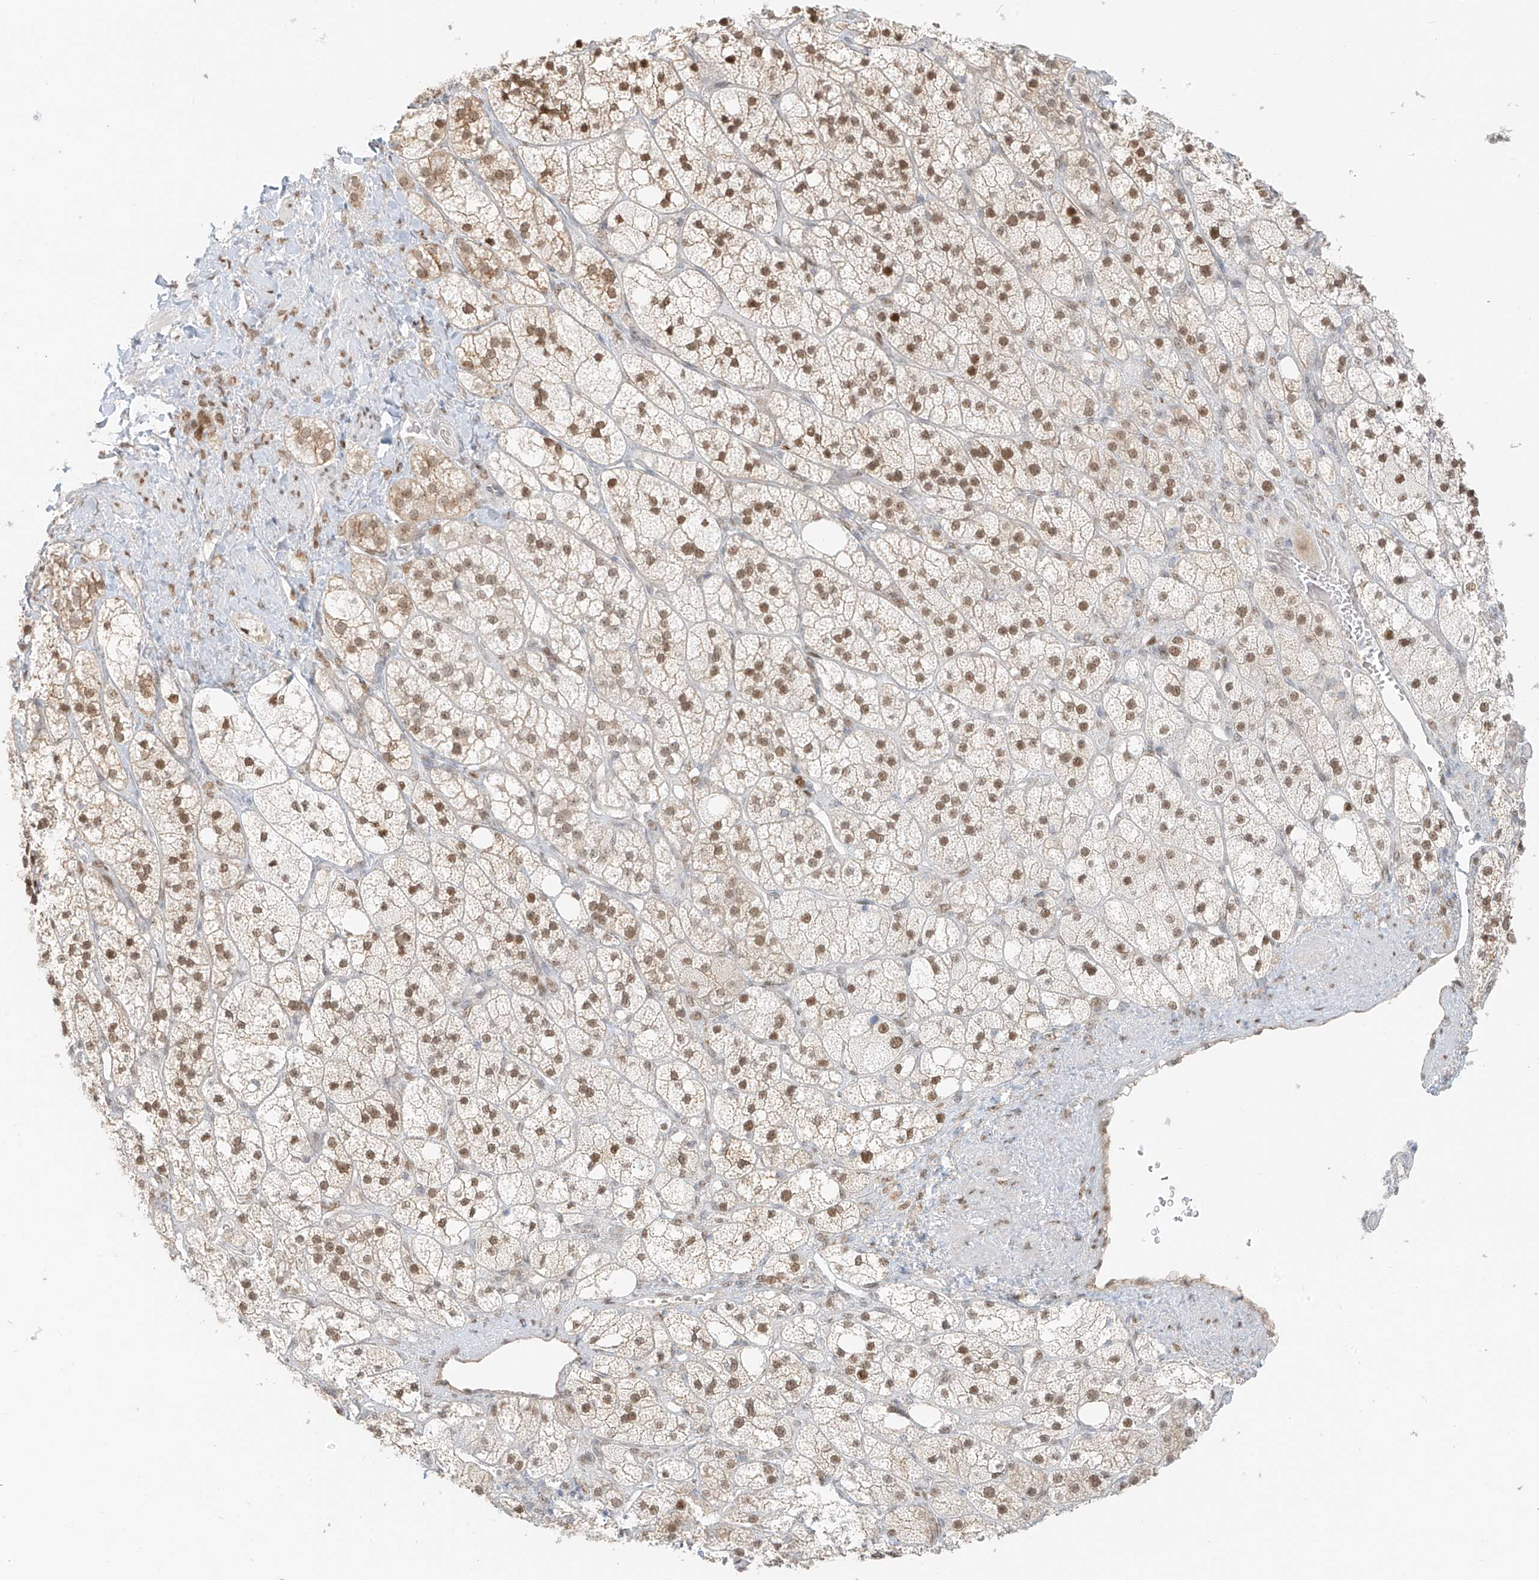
{"staining": {"intensity": "moderate", "quantity": "25%-75%", "location": "nuclear"}, "tissue": "adrenal gland", "cell_type": "Glandular cells", "image_type": "normal", "snomed": [{"axis": "morphology", "description": "Normal tissue, NOS"}, {"axis": "topography", "description": "Adrenal gland"}], "caption": "A brown stain highlights moderate nuclear staining of a protein in glandular cells of unremarkable adrenal gland. The staining is performed using DAB brown chromogen to label protein expression. The nuclei are counter-stained blue using hematoxylin.", "gene": "ZNF774", "patient": {"sex": "male", "age": 61}}